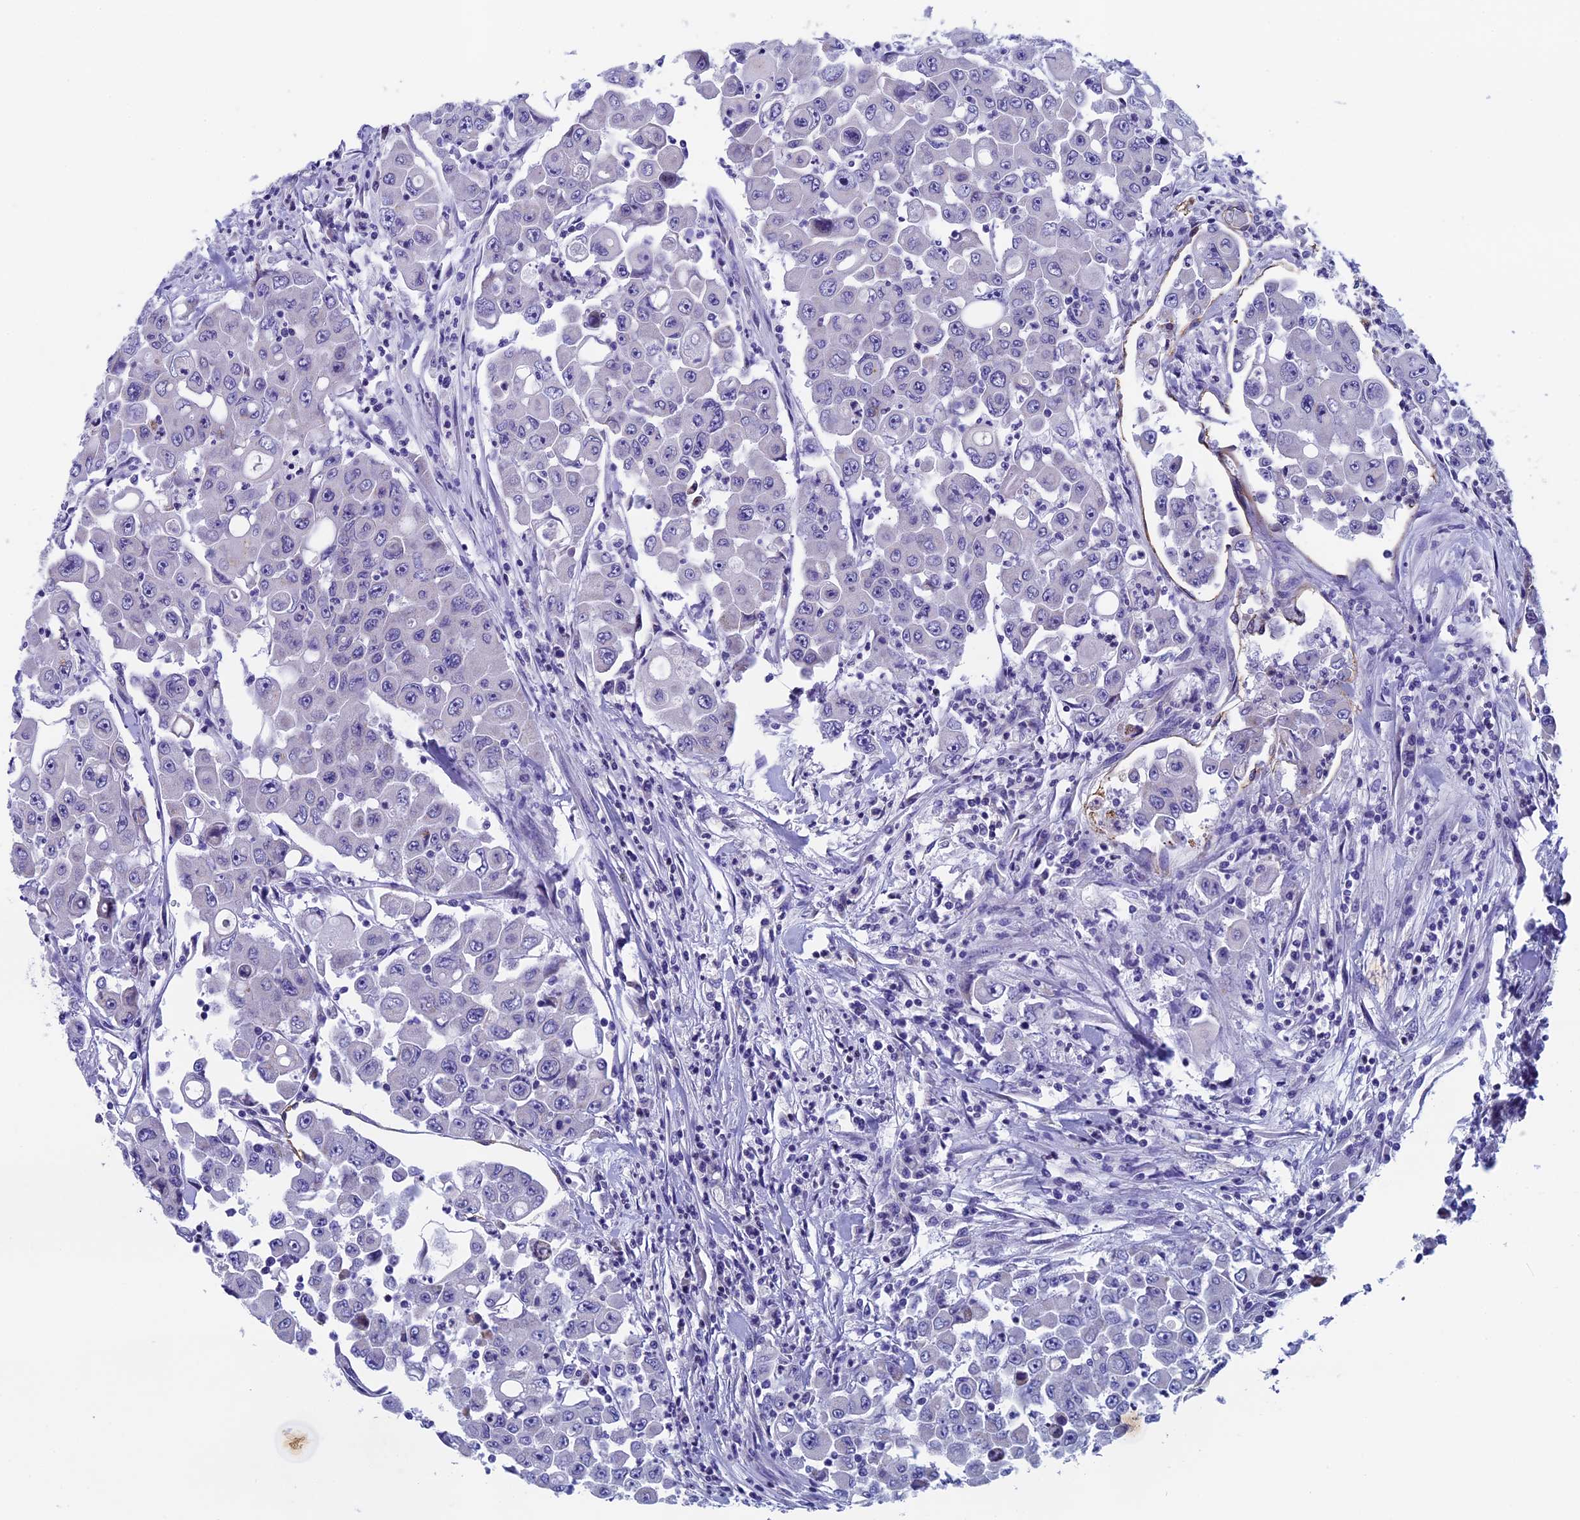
{"staining": {"intensity": "negative", "quantity": "none", "location": "none"}, "tissue": "colorectal cancer", "cell_type": "Tumor cells", "image_type": "cancer", "snomed": [{"axis": "morphology", "description": "Adenocarcinoma, NOS"}, {"axis": "topography", "description": "Colon"}], "caption": "An image of colorectal cancer (adenocarcinoma) stained for a protein shows no brown staining in tumor cells. (Stains: DAB IHC with hematoxylin counter stain, Microscopy: brightfield microscopy at high magnification).", "gene": "INSYN1", "patient": {"sex": "male", "age": 51}}